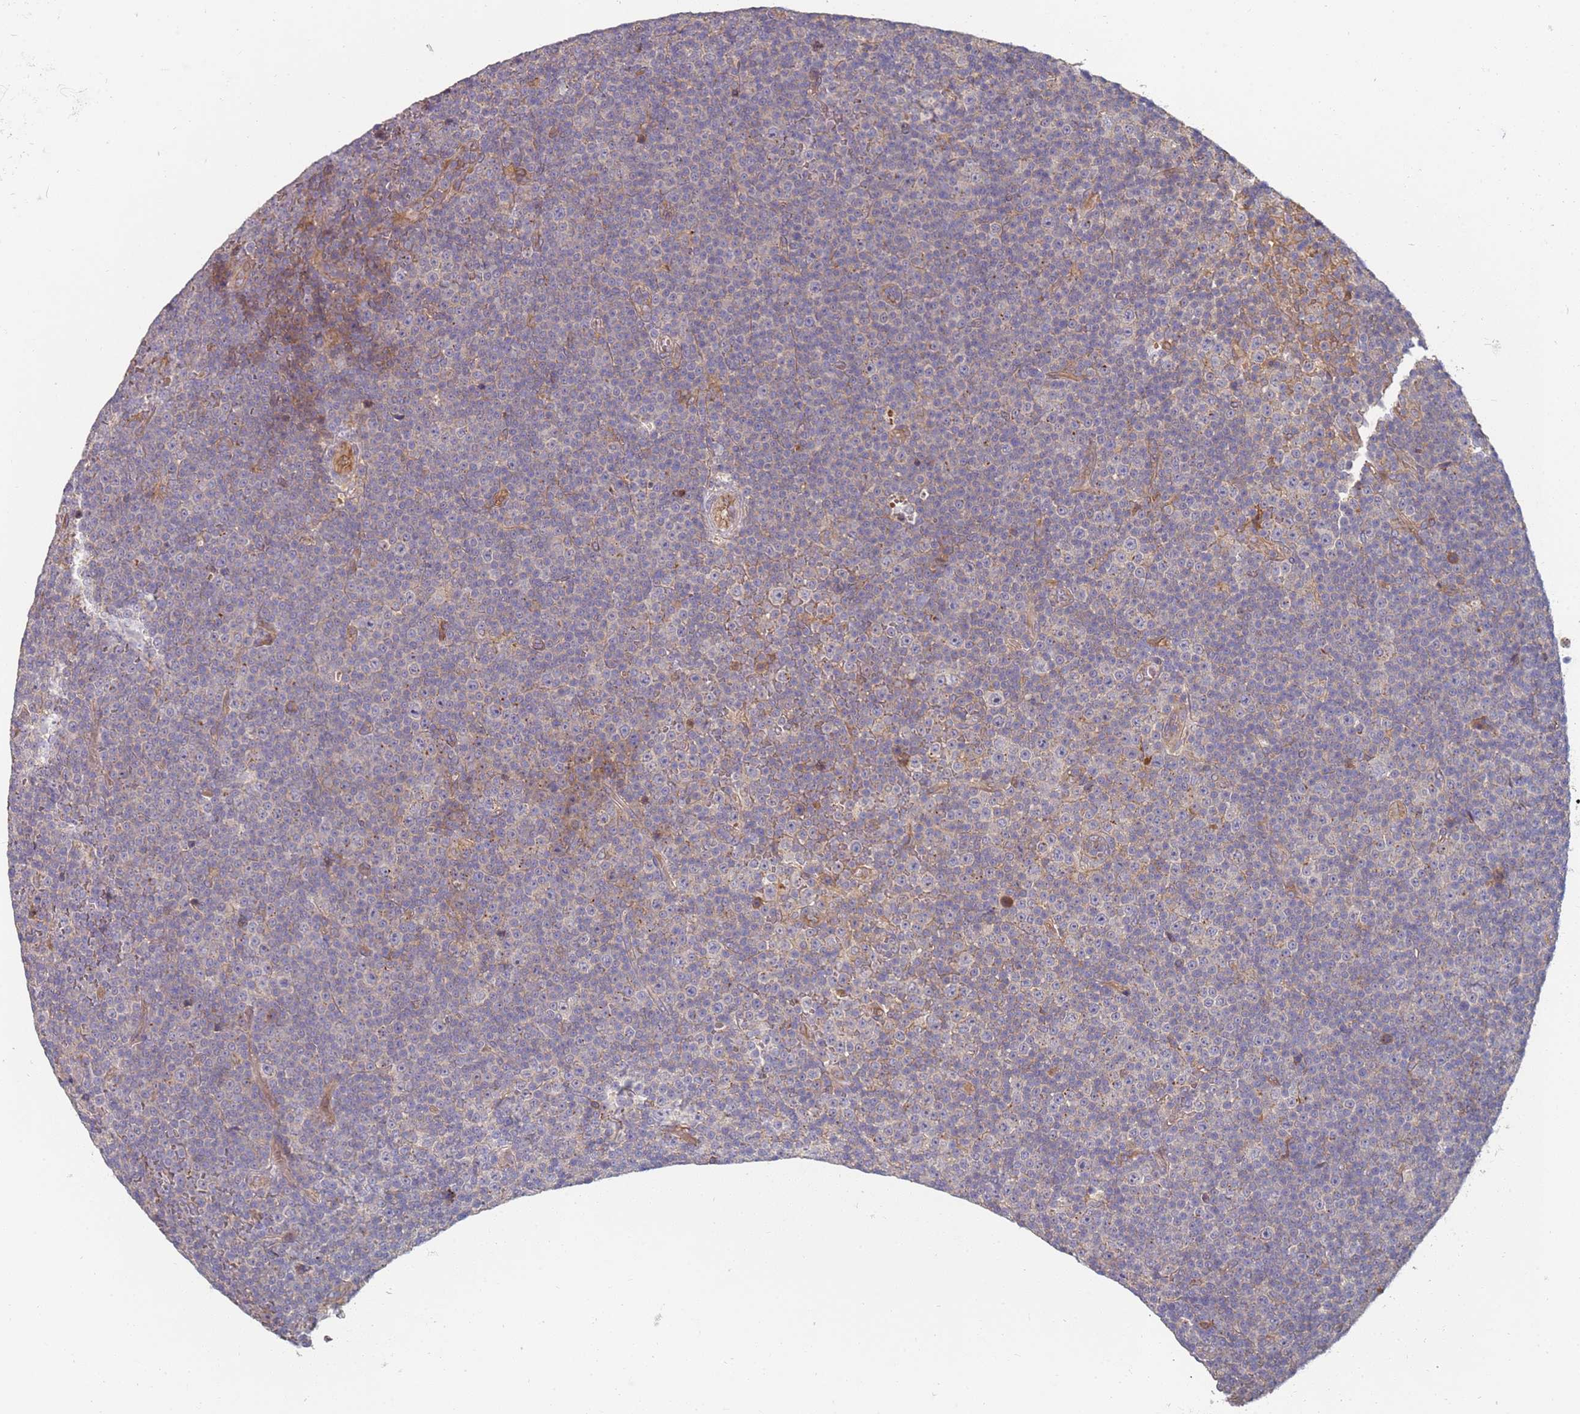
{"staining": {"intensity": "negative", "quantity": "none", "location": "none"}, "tissue": "lymphoma", "cell_type": "Tumor cells", "image_type": "cancer", "snomed": [{"axis": "morphology", "description": "Malignant lymphoma, non-Hodgkin's type, Low grade"}, {"axis": "topography", "description": "Lymph node"}], "caption": "Photomicrograph shows no significant protein positivity in tumor cells of low-grade malignant lymphoma, non-Hodgkin's type.", "gene": "ABCB6", "patient": {"sex": "female", "age": 67}}